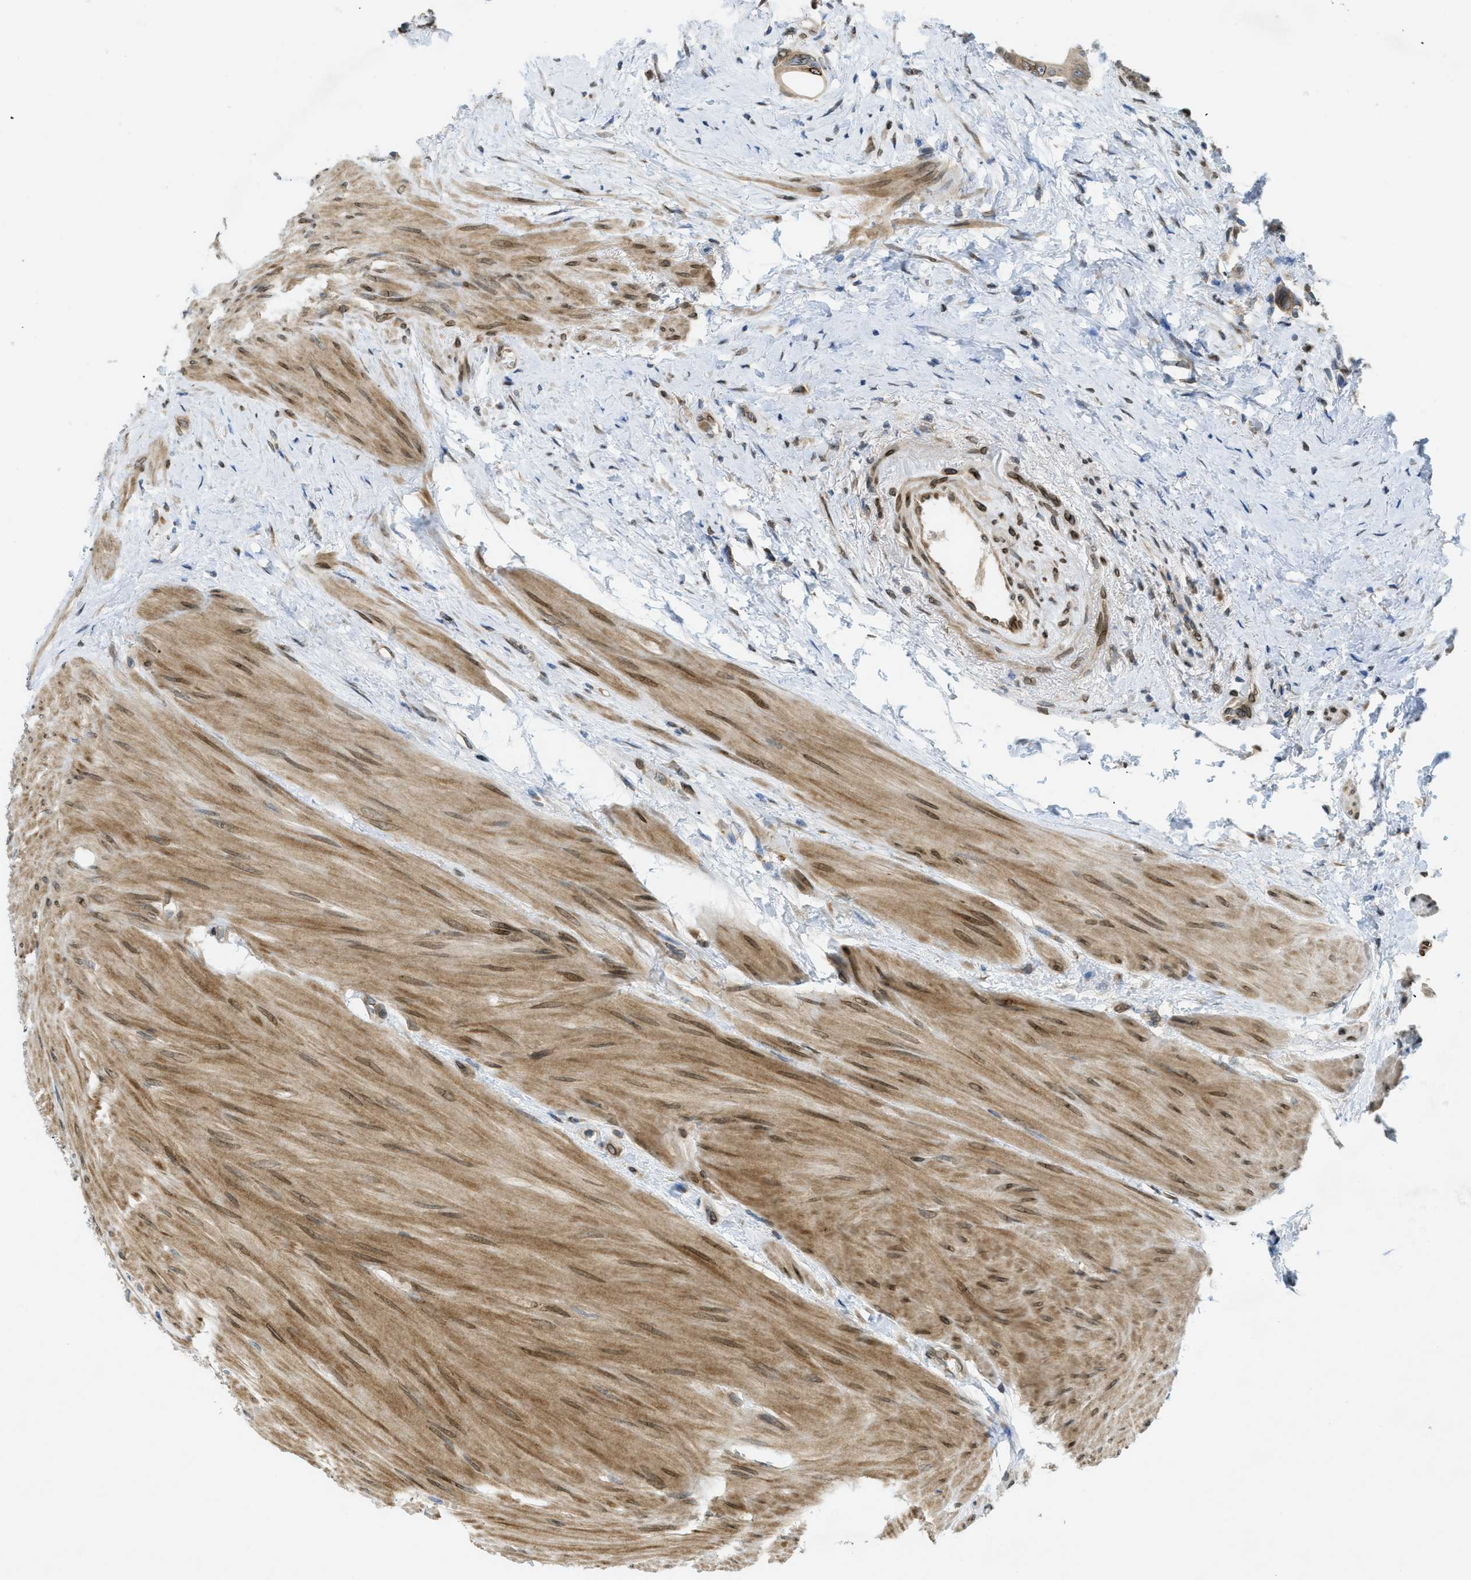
{"staining": {"intensity": "moderate", "quantity": ">75%", "location": "cytoplasmic/membranous"}, "tissue": "colorectal cancer", "cell_type": "Tumor cells", "image_type": "cancer", "snomed": [{"axis": "morphology", "description": "Adenocarcinoma, NOS"}, {"axis": "topography", "description": "Rectum"}], "caption": "IHC histopathology image of neoplastic tissue: human colorectal cancer stained using immunohistochemistry exhibits medium levels of moderate protein expression localized specifically in the cytoplasmic/membranous of tumor cells, appearing as a cytoplasmic/membranous brown color.", "gene": "EIF2AK3", "patient": {"sex": "male", "age": 51}}